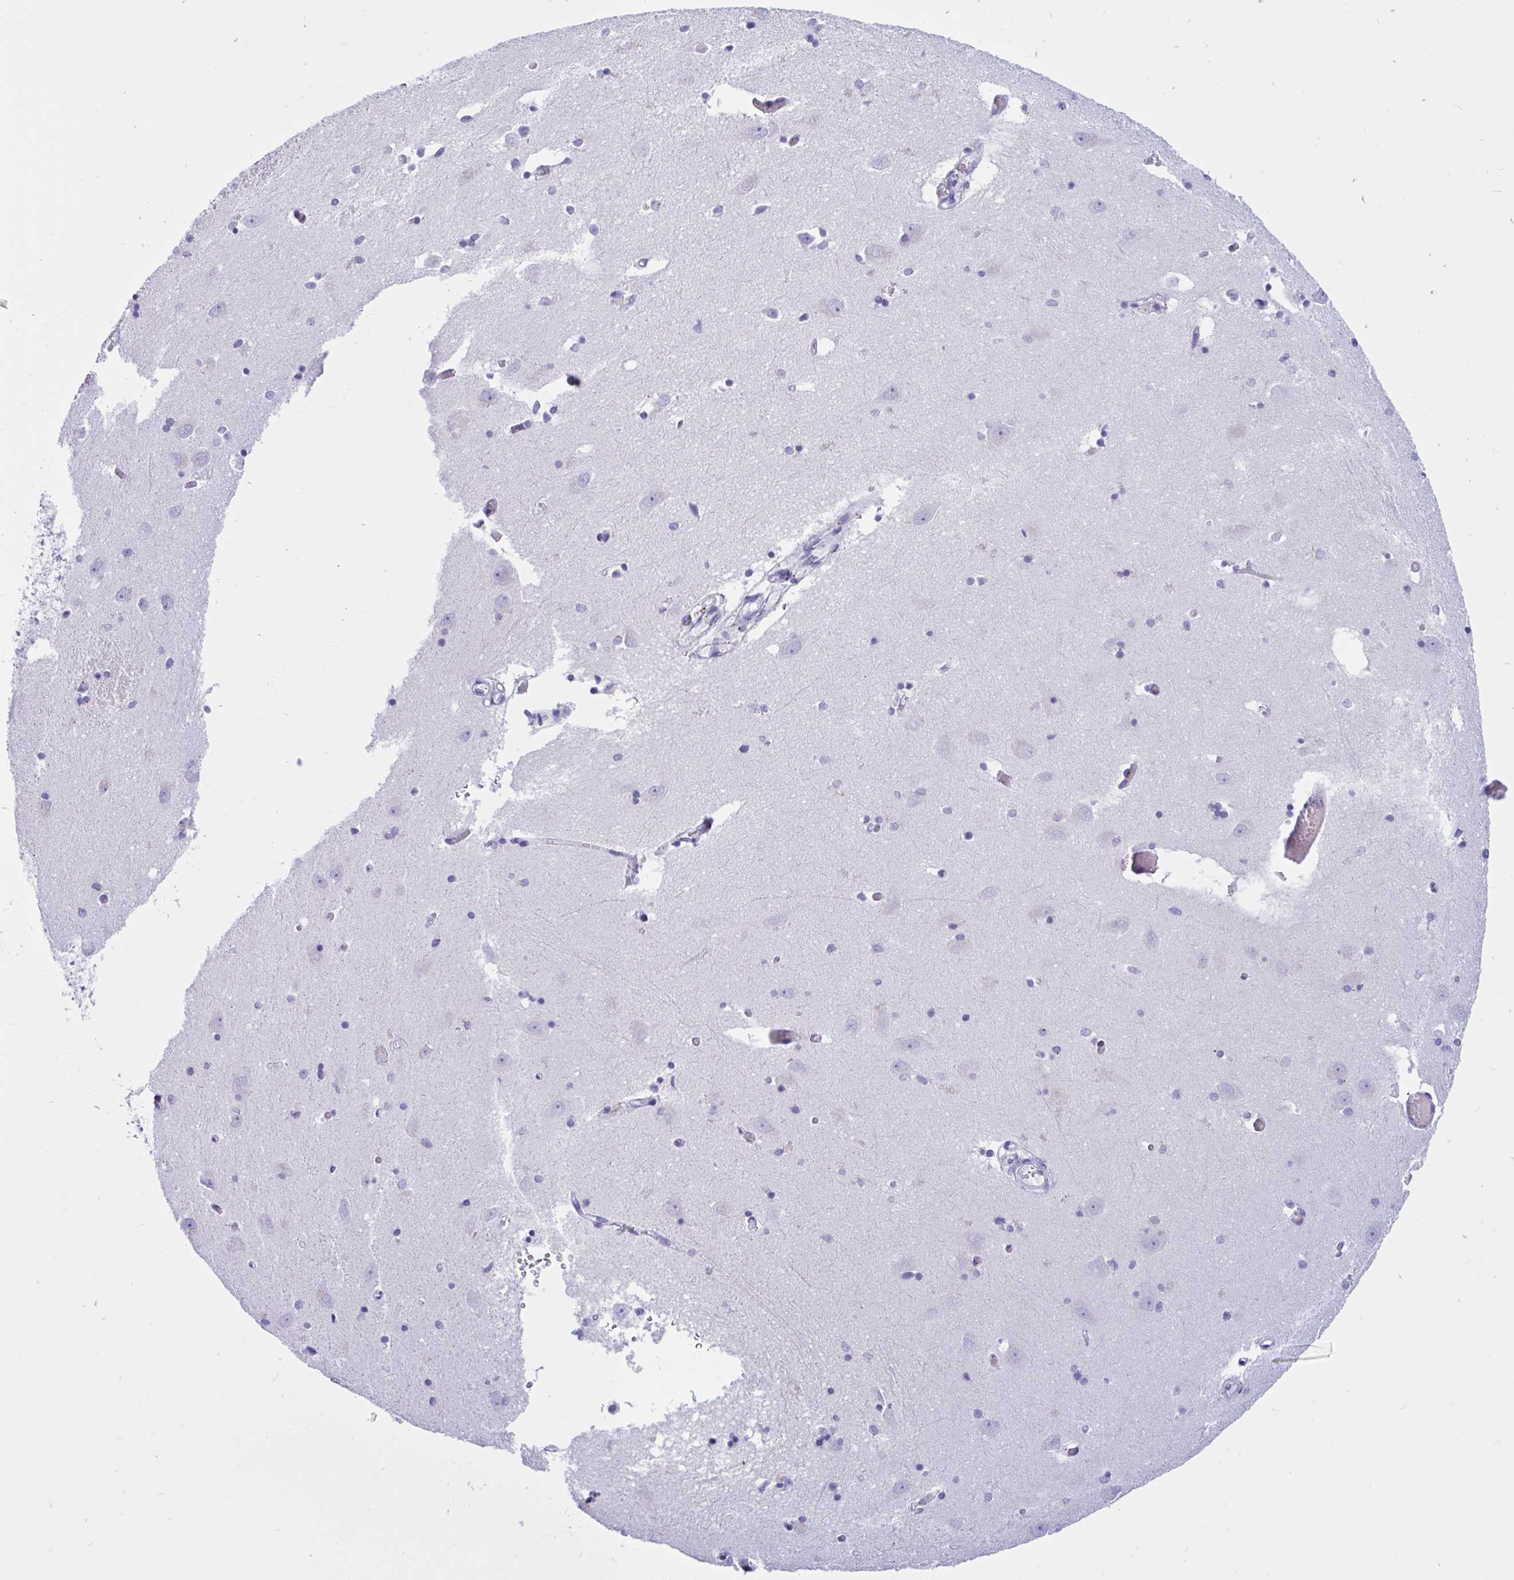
{"staining": {"intensity": "negative", "quantity": "none", "location": "none"}, "tissue": "caudate", "cell_type": "Glial cells", "image_type": "normal", "snomed": [{"axis": "morphology", "description": "Normal tissue, NOS"}, {"axis": "topography", "description": "Lateral ventricle wall"}, {"axis": "topography", "description": "Hippocampus"}], "caption": "This photomicrograph is of unremarkable caudate stained with immunohistochemistry to label a protein in brown with the nuclei are counter-stained blue. There is no positivity in glial cells. Brightfield microscopy of IHC stained with DAB (brown) and hematoxylin (blue), captured at high magnification.", "gene": "RNASE3", "patient": {"sex": "female", "age": 63}}